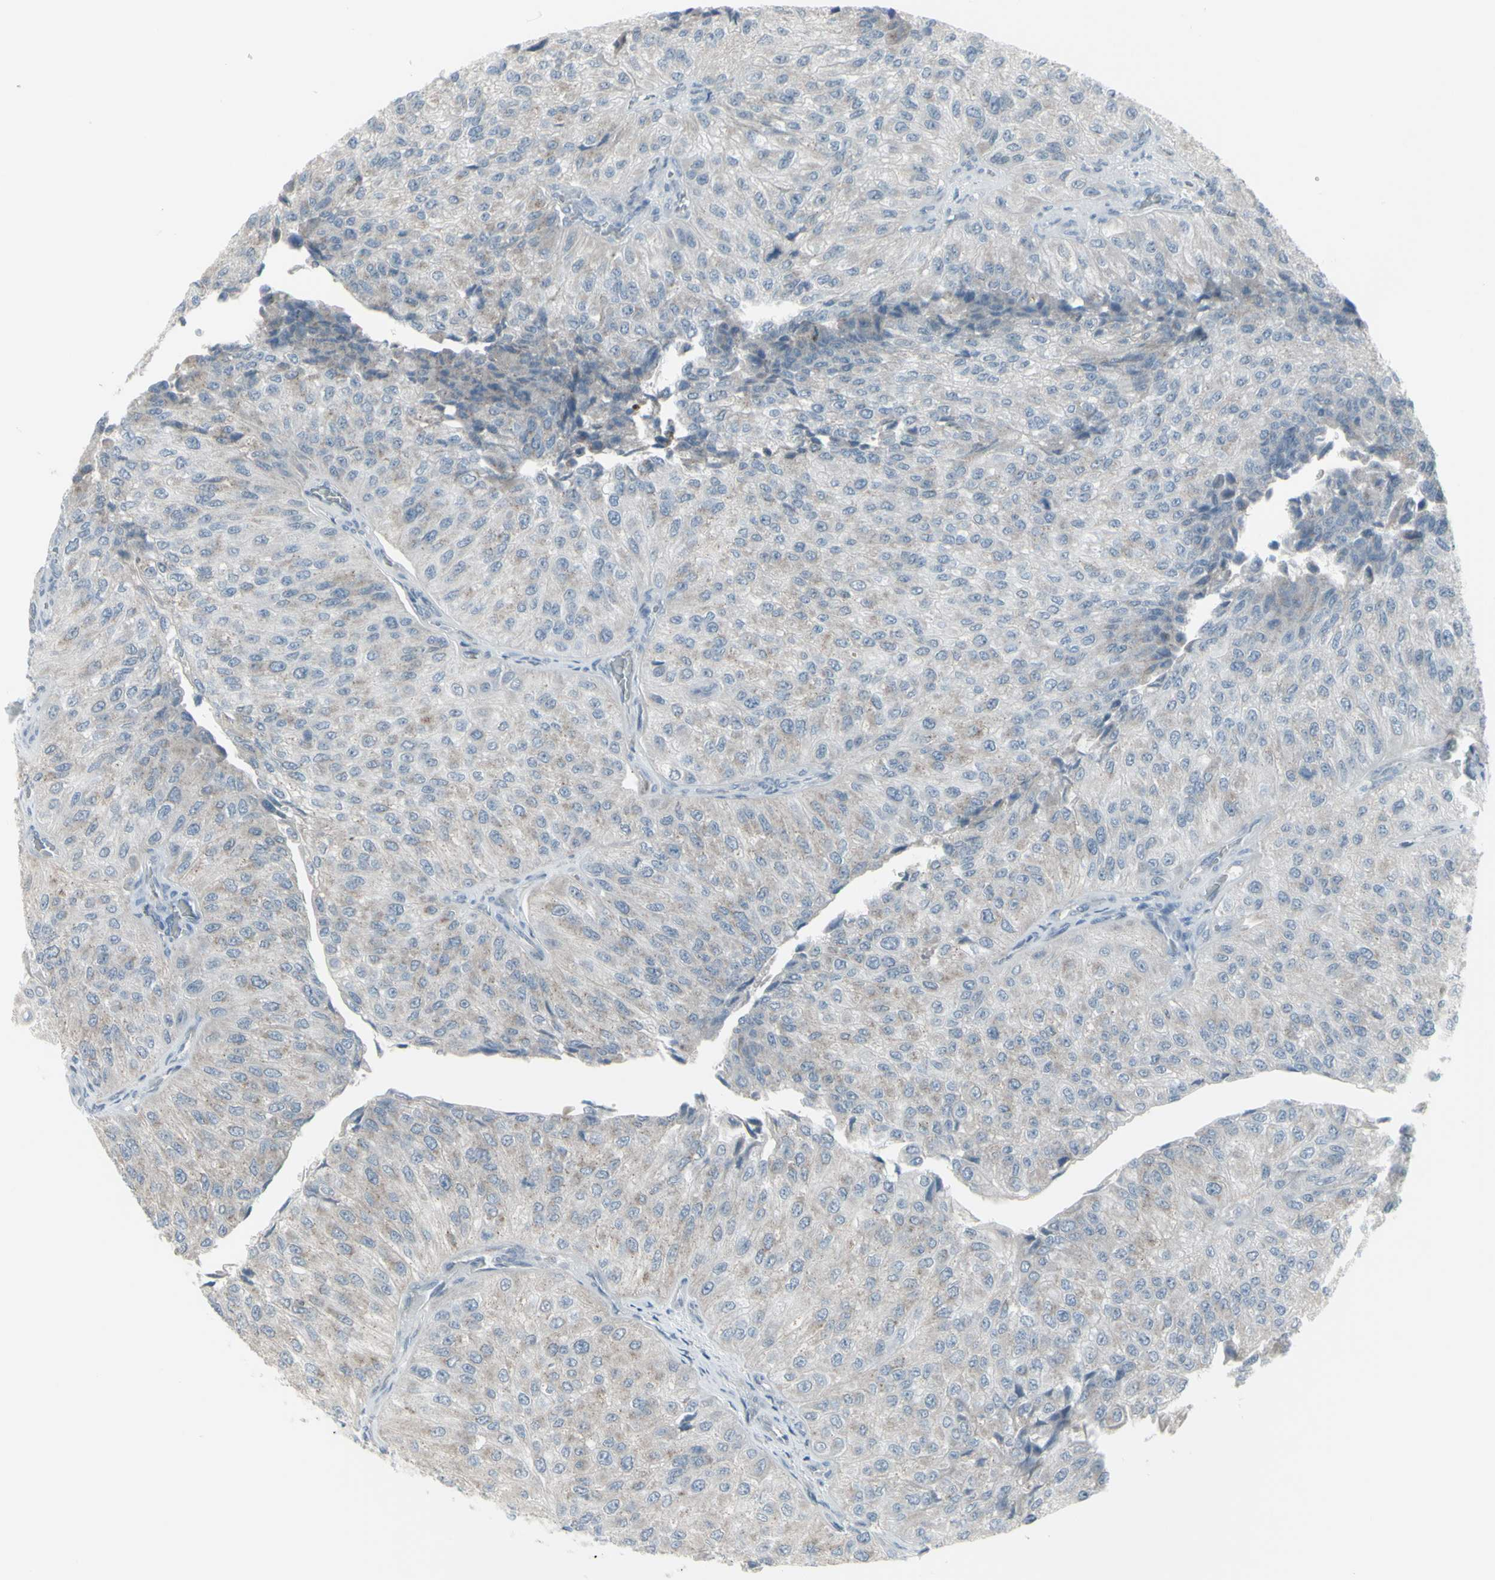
{"staining": {"intensity": "negative", "quantity": "none", "location": "none"}, "tissue": "urothelial cancer", "cell_type": "Tumor cells", "image_type": "cancer", "snomed": [{"axis": "morphology", "description": "Urothelial carcinoma, High grade"}, {"axis": "topography", "description": "Kidney"}, {"axis": "topography", "description": "Urinary bladder"}], "caption": "The photomicrograph reveals no significant positivity in tumor cells of urothelial cancer.", "gene": "RAB3A", "patient": {"sex": "male", "age": 77}}